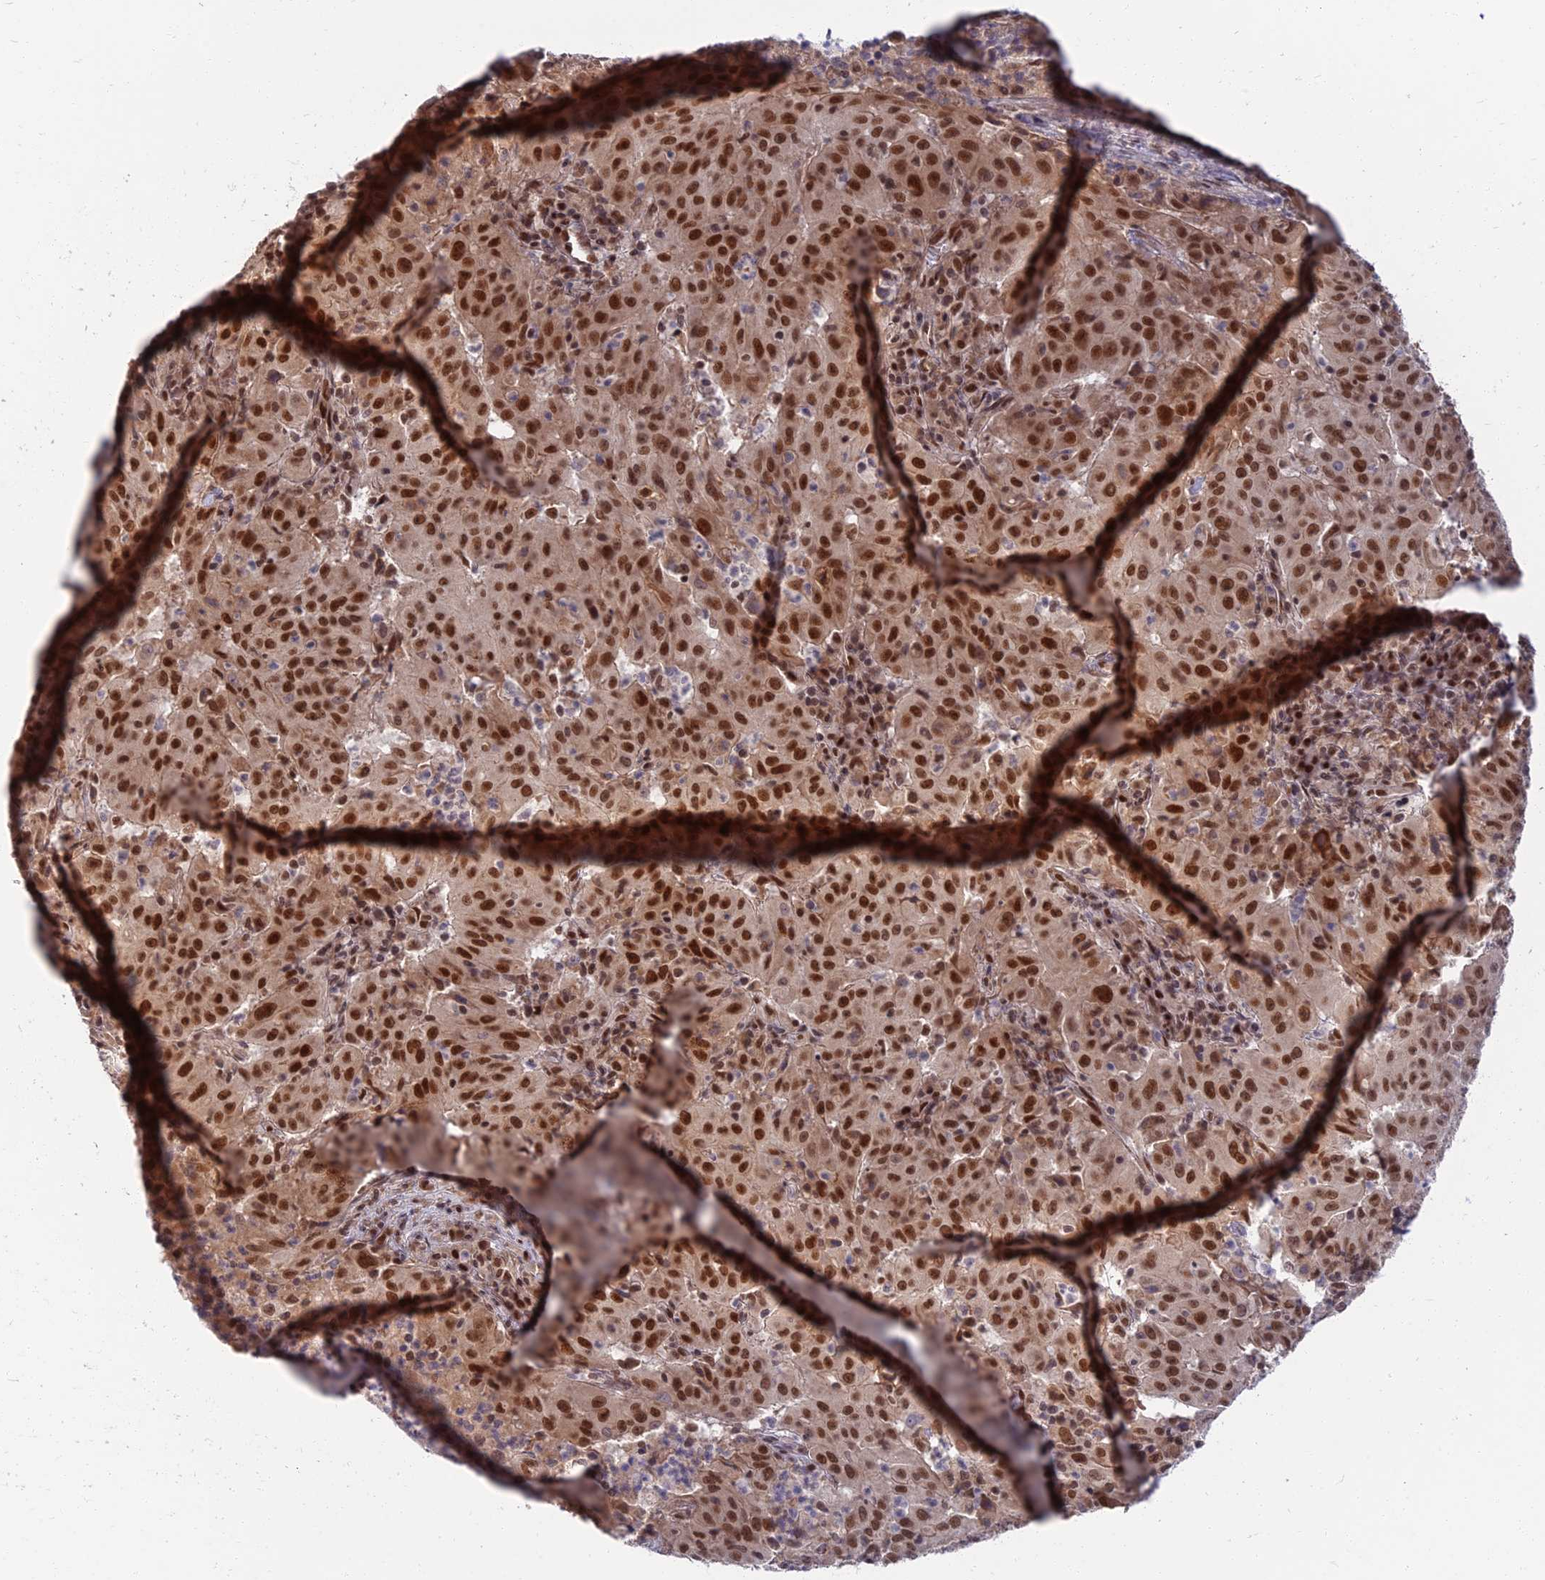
{"staining": {"intensity": "strong", "quantity": ">75%", "location": "nuclear"}, "tissue": "pancreatic cancer", "cell_type": "Tumor cells", "image_type": "cancer", "snomed": [{"axis": "morphology", "description": "Adenocarcinoma, NOS"}, {"axis": "topography", "description": "Pancreas"}], "caption": "IHC of human pancreatic cancer demonstrates high levels of strong nuclear positivity in about >75% of tumor cells. (brown staining indicates protein expression, while blue staining denotes nuclei).", "gene": "TCEA2", "patient": {"sex": "male", "age": 63}}